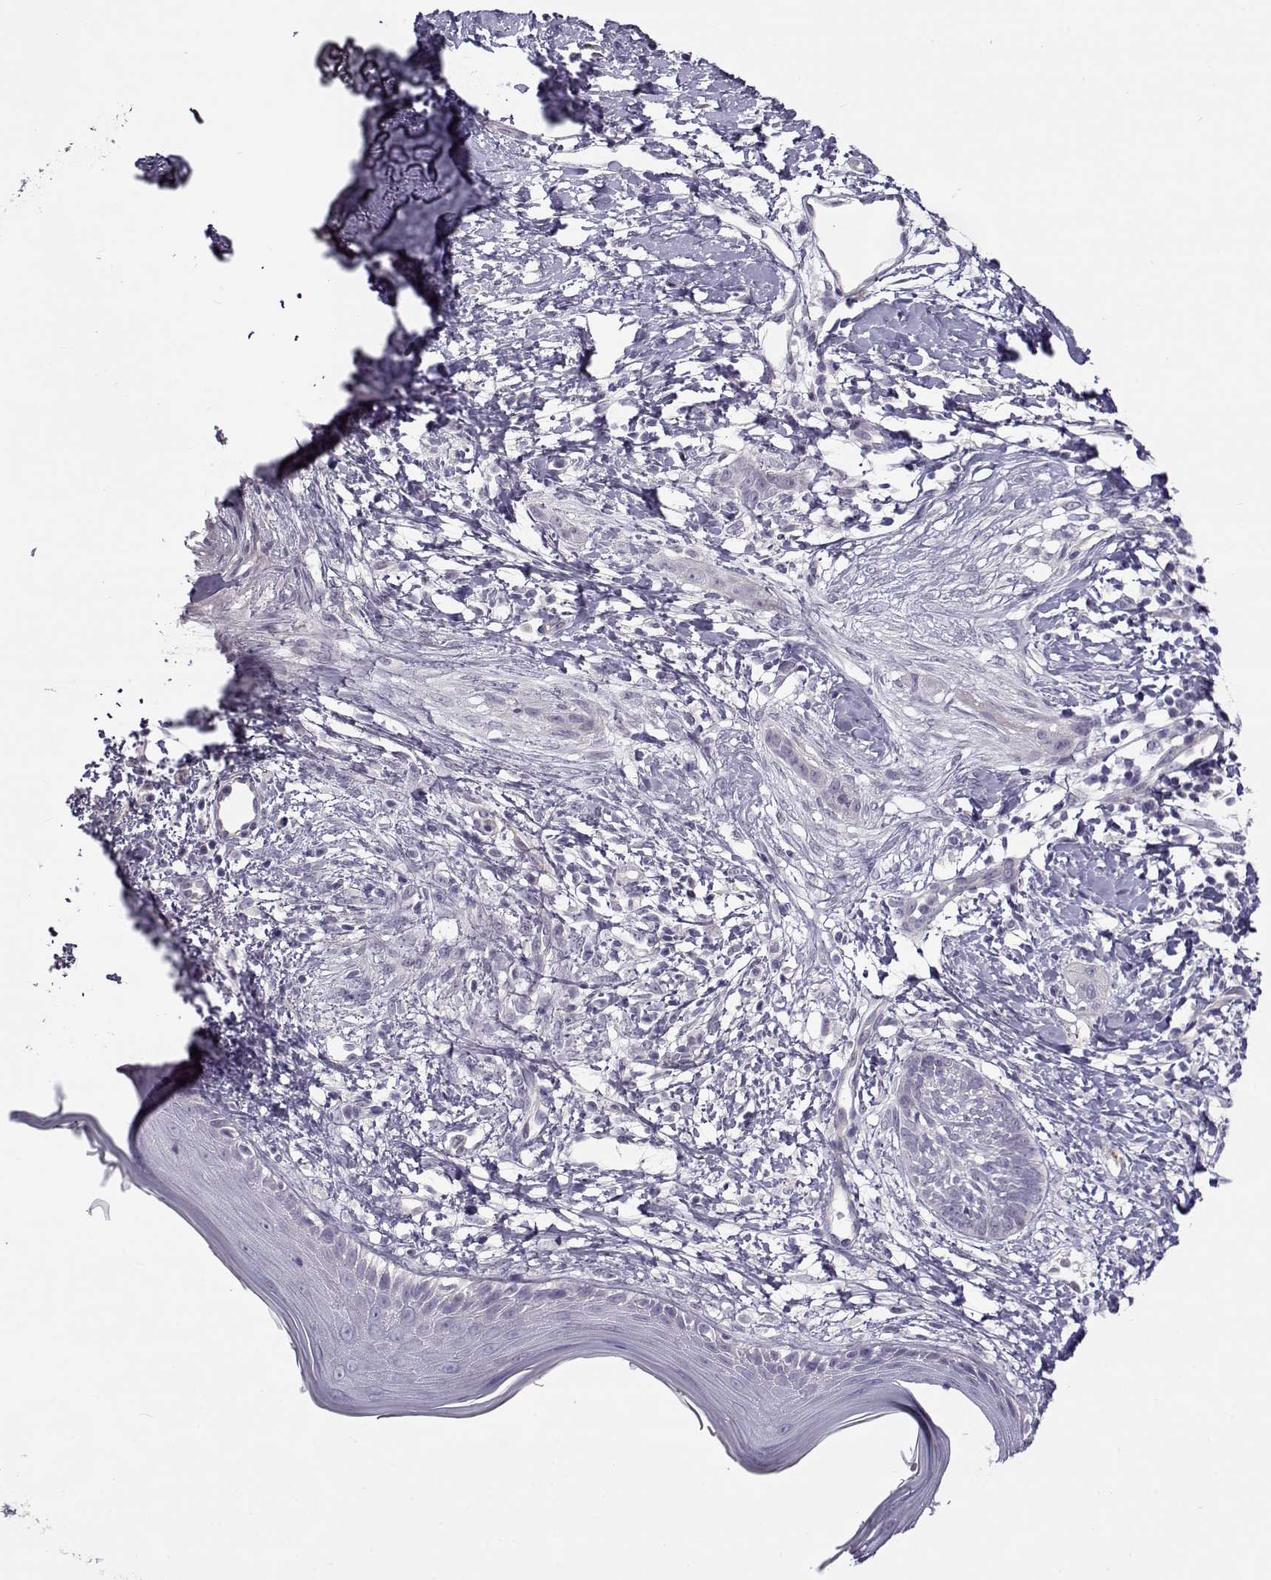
{"staining": {"intensity": "negative", "quantity": "none", "location": "none"}, "tissue": "skin cancer", "cell_type": "Tumor cells", "image_type": "cancer", "snomed": [{"axis": "morphology", "description": "Normal tissue, NOS"}, {"axis": "morphology", "description": "Basal cell carcinoma"}, {"axis": "topography", "description": "Skin"}], "caption": "The histopathology image exhibits no staining of tumor cells in skin cancer.", "gene": "TEX55", "patient": {"sex": "male", "age": 84}}